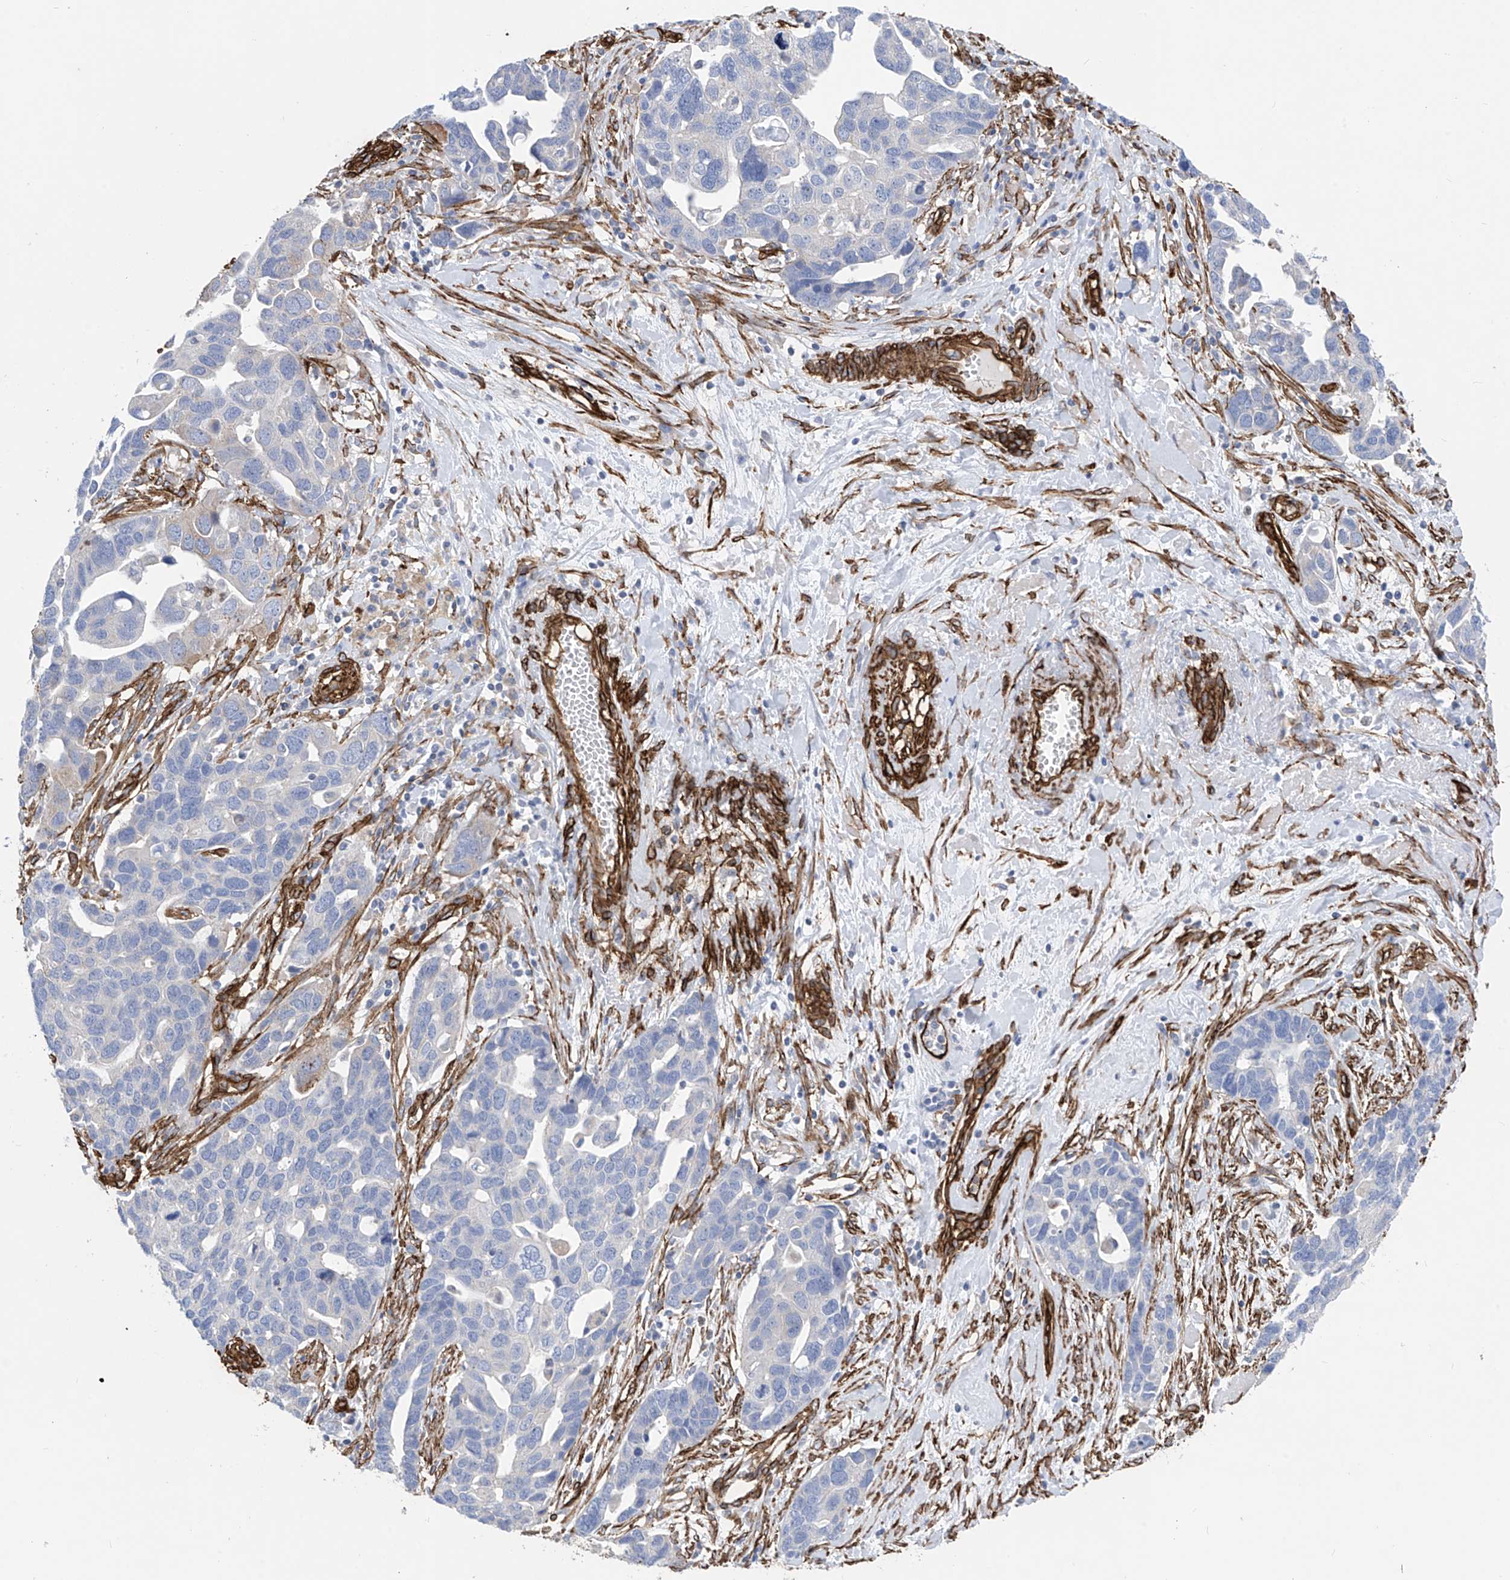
{"staining": {"intensity": "negative", "quantity": "none", "location": "none"}, "tissue": "ovarian cancer", "cell_type": "Tumor cells", "image_type": "cancer", "snomed": [{"axis": "morphology", "description": "Cystadenocarcinoma, serous, NOS"}, {"axis": "topography", "description": "Ovary"}], "caption": "Tumor cells are negative for protein expression in human ovarian serous cystadenocarcinoma. The staining is performed using DAB brown chromogen with nuclei counter-stained in using hematoxylin.", "gene": "UBTD1", "patient": {"sex": "female", "age": 54}}